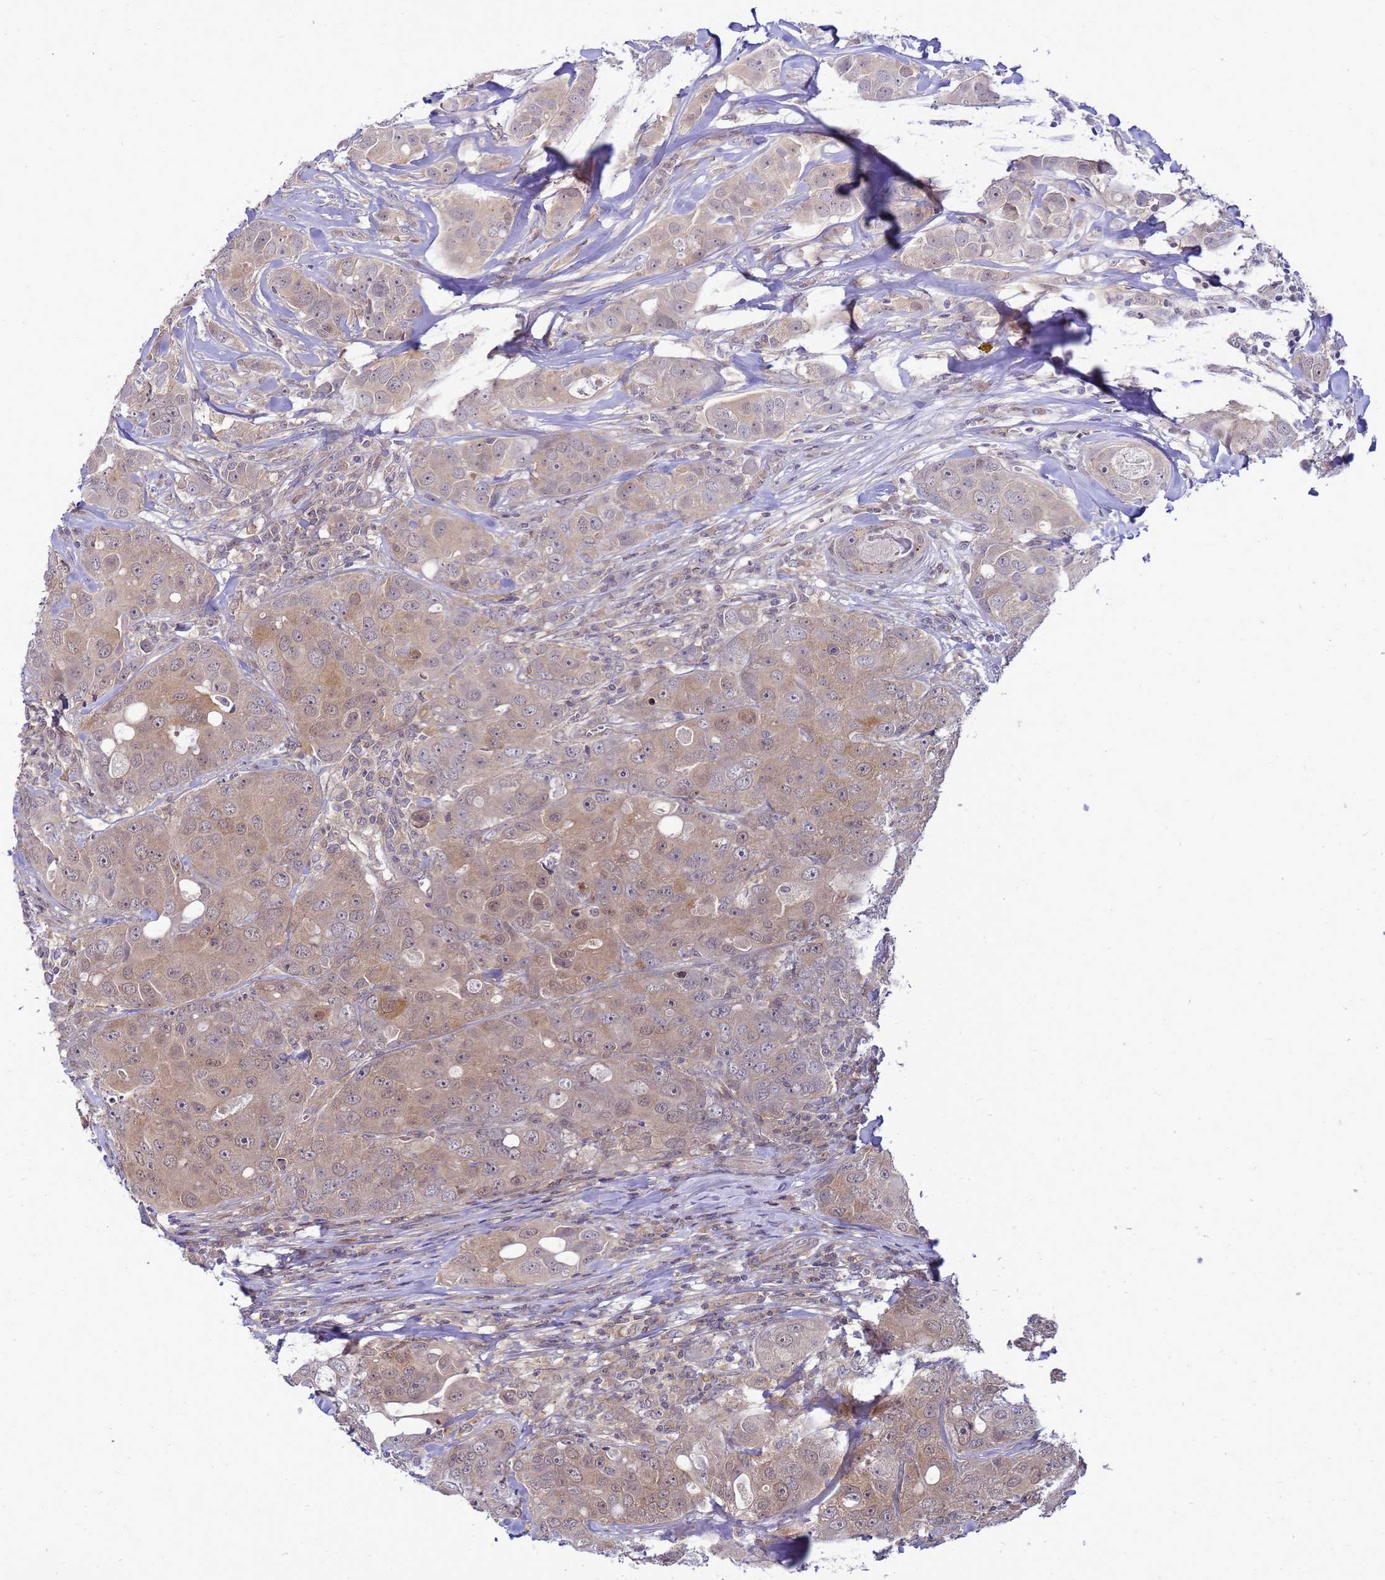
{"staining": {"intensity": "weak", "quantity": ">75%", "location": "cytoplasmic/membranous"}, "tissue": "breast cancer", "cell_type": "Tumor cells", "image_type": "cancer", "snomed": [{"axis": "morphology", "description": "Duct carcinoma"}, {"axis": "topography", "description": "Breast"}], "caption": "This is an image of immunohistochemistry (IHC) staining of invasive ductal carcinoma (breast), which shows weak staining in the cytoplasmic/membranous of tumor cells.", "gene": "ENOPH1", "patient": {"sex": "female", "age": 43}}